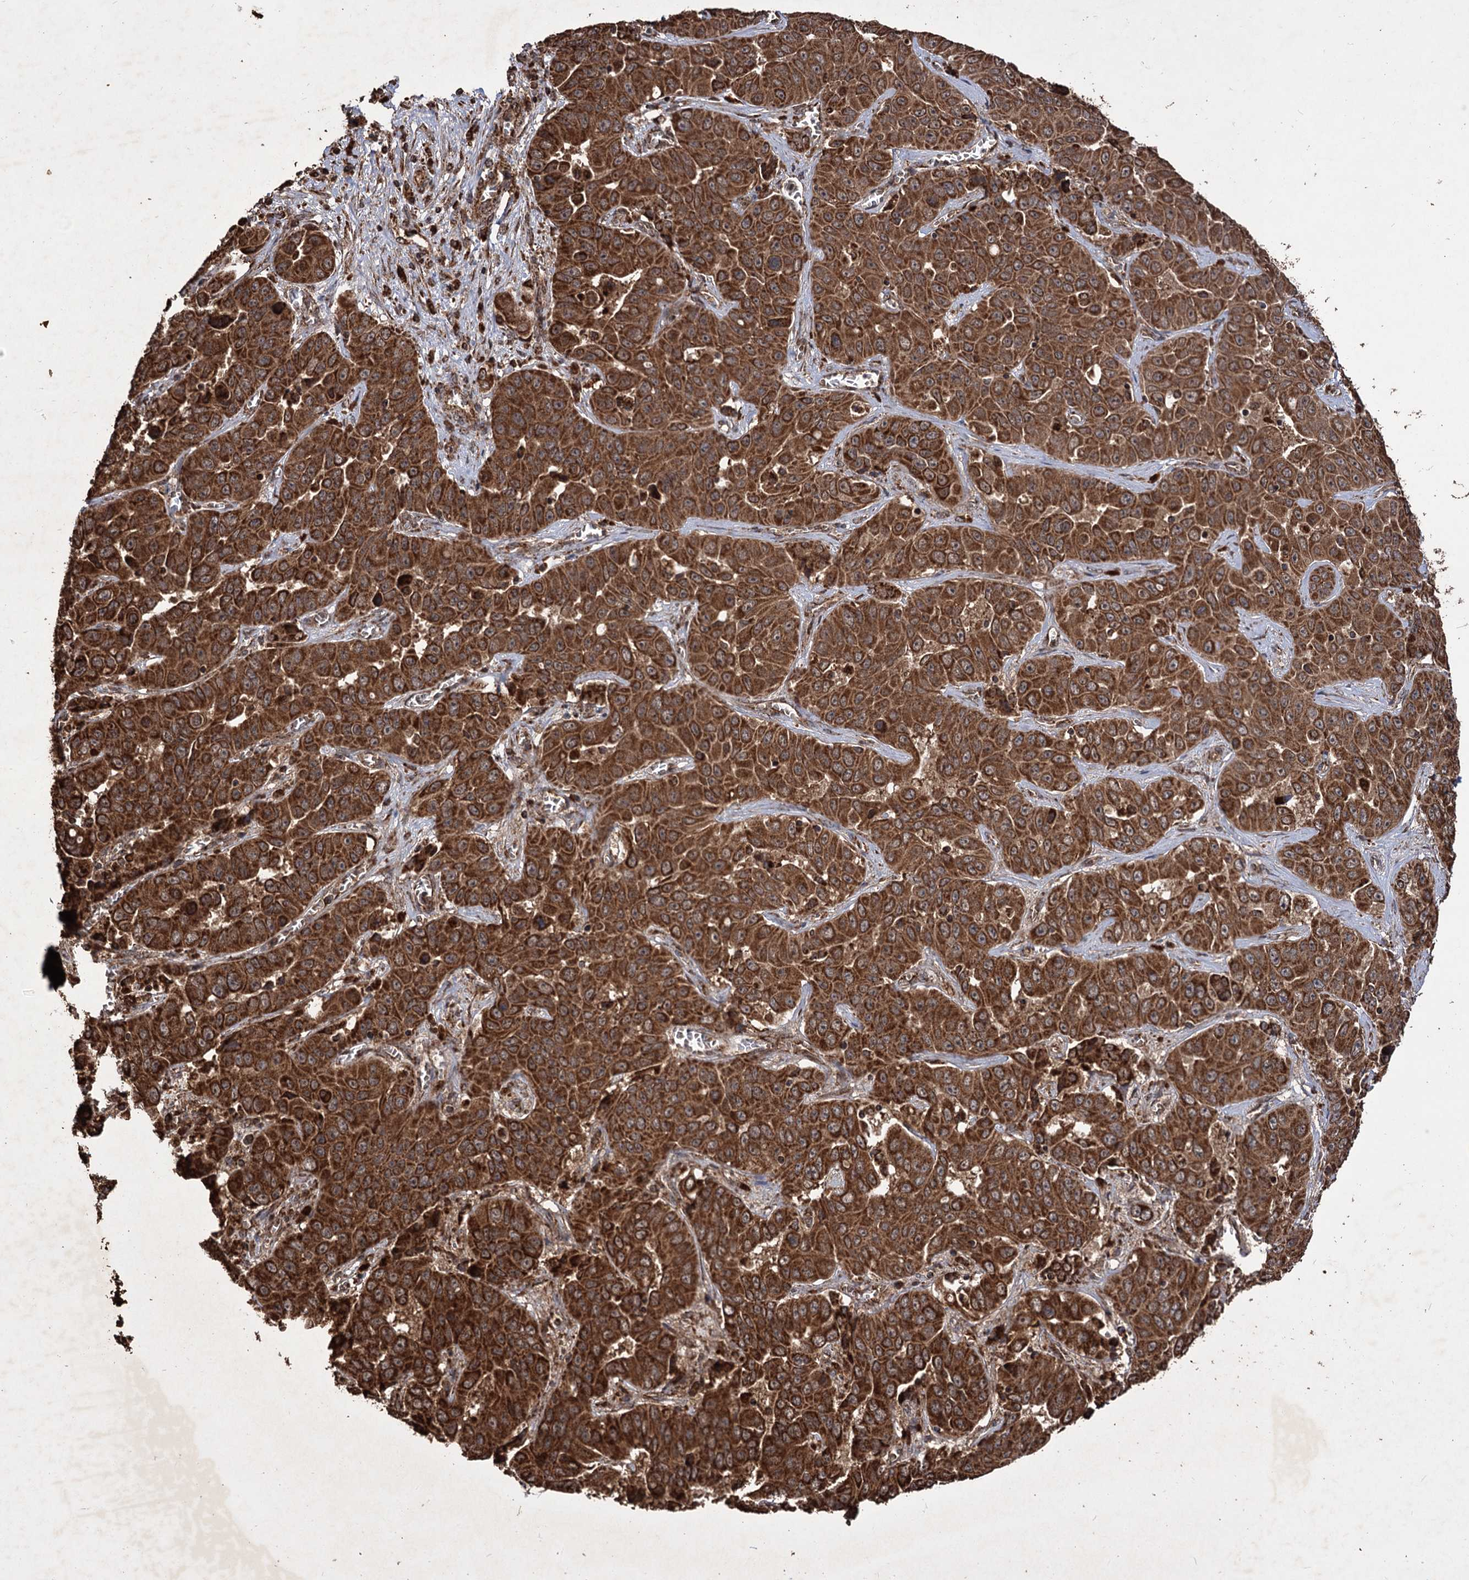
{"staining": {"intensity": "strong", "quantity": ">75%", "location": "cytoplasmic/membranous"}, "tissue": "liver cancer", "cell_type": "Tumor cells", "image_type": "cancer", "snomed": [{"axis": "morphology", "description": "Cholangiocarcinoma"}, {"axis": "topography", "description": "Liver"}], "caption": "Immunohistochemical staining of cholangiocarcinoma (liver) exhibits high levels of strong cytoplasmic/membranous protein staining in approximately >75% of tumor cells. The protein is shown in brown color, while the nuclei are stained blue.", "gene": "IPO4", "patient": {"sex": "female", "age": 52}}